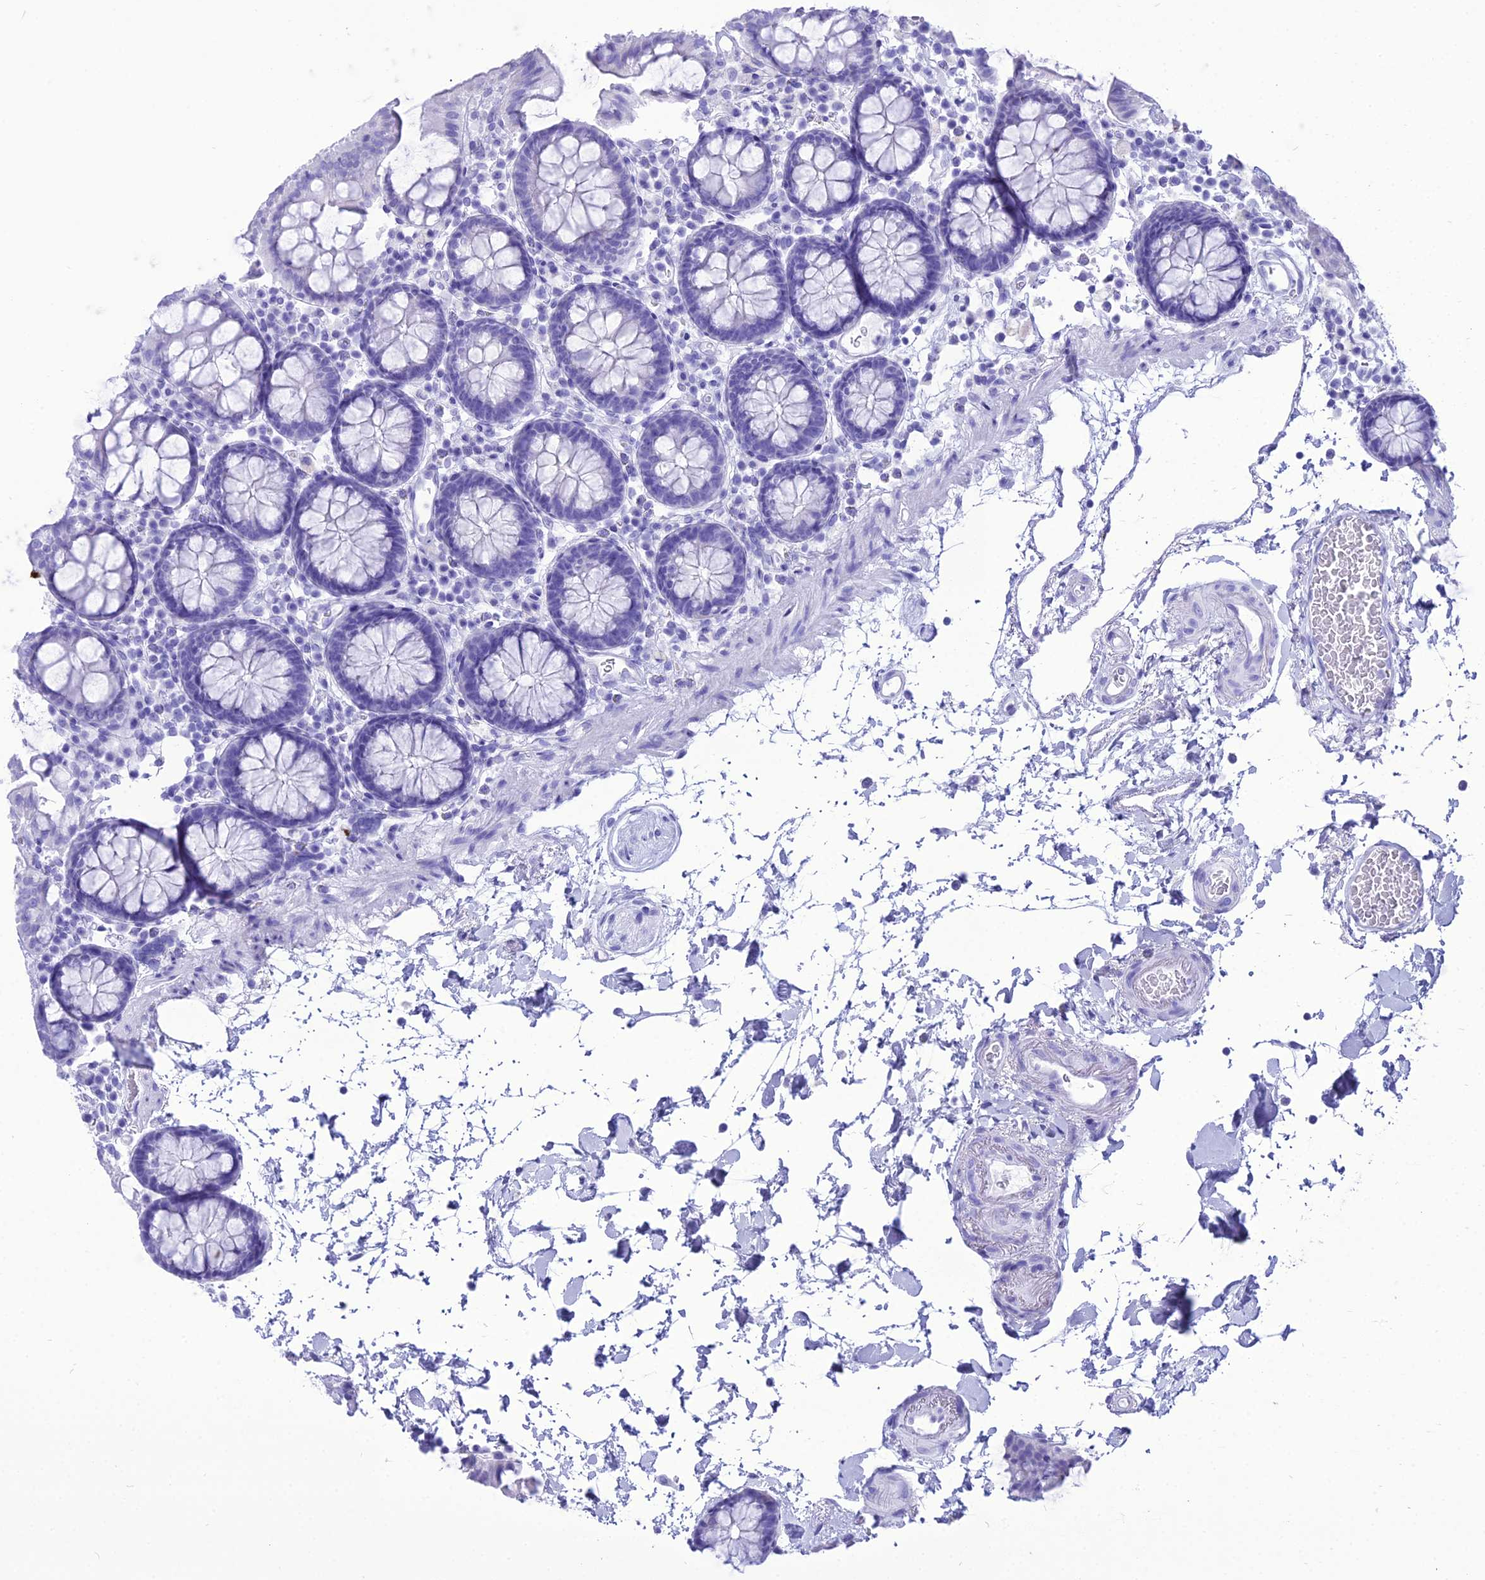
{"staining": {"intensity": "negative", "quantity": "none", "location": "none"}, "tissue": "colon", "cell_type": "Endothelial cells", "image_type": "normal", "snomed": [{"axis": "morphology", "description": "Normal tissue, NOS"}, {"axis": "topography", "description": "Colon"}], "caption": "Immunohistochemical staining of normal human colon shows no significant positivity in endothelial cells.", "gene": "PNMA5", "patient": {"sex": "male", "age": 75}}